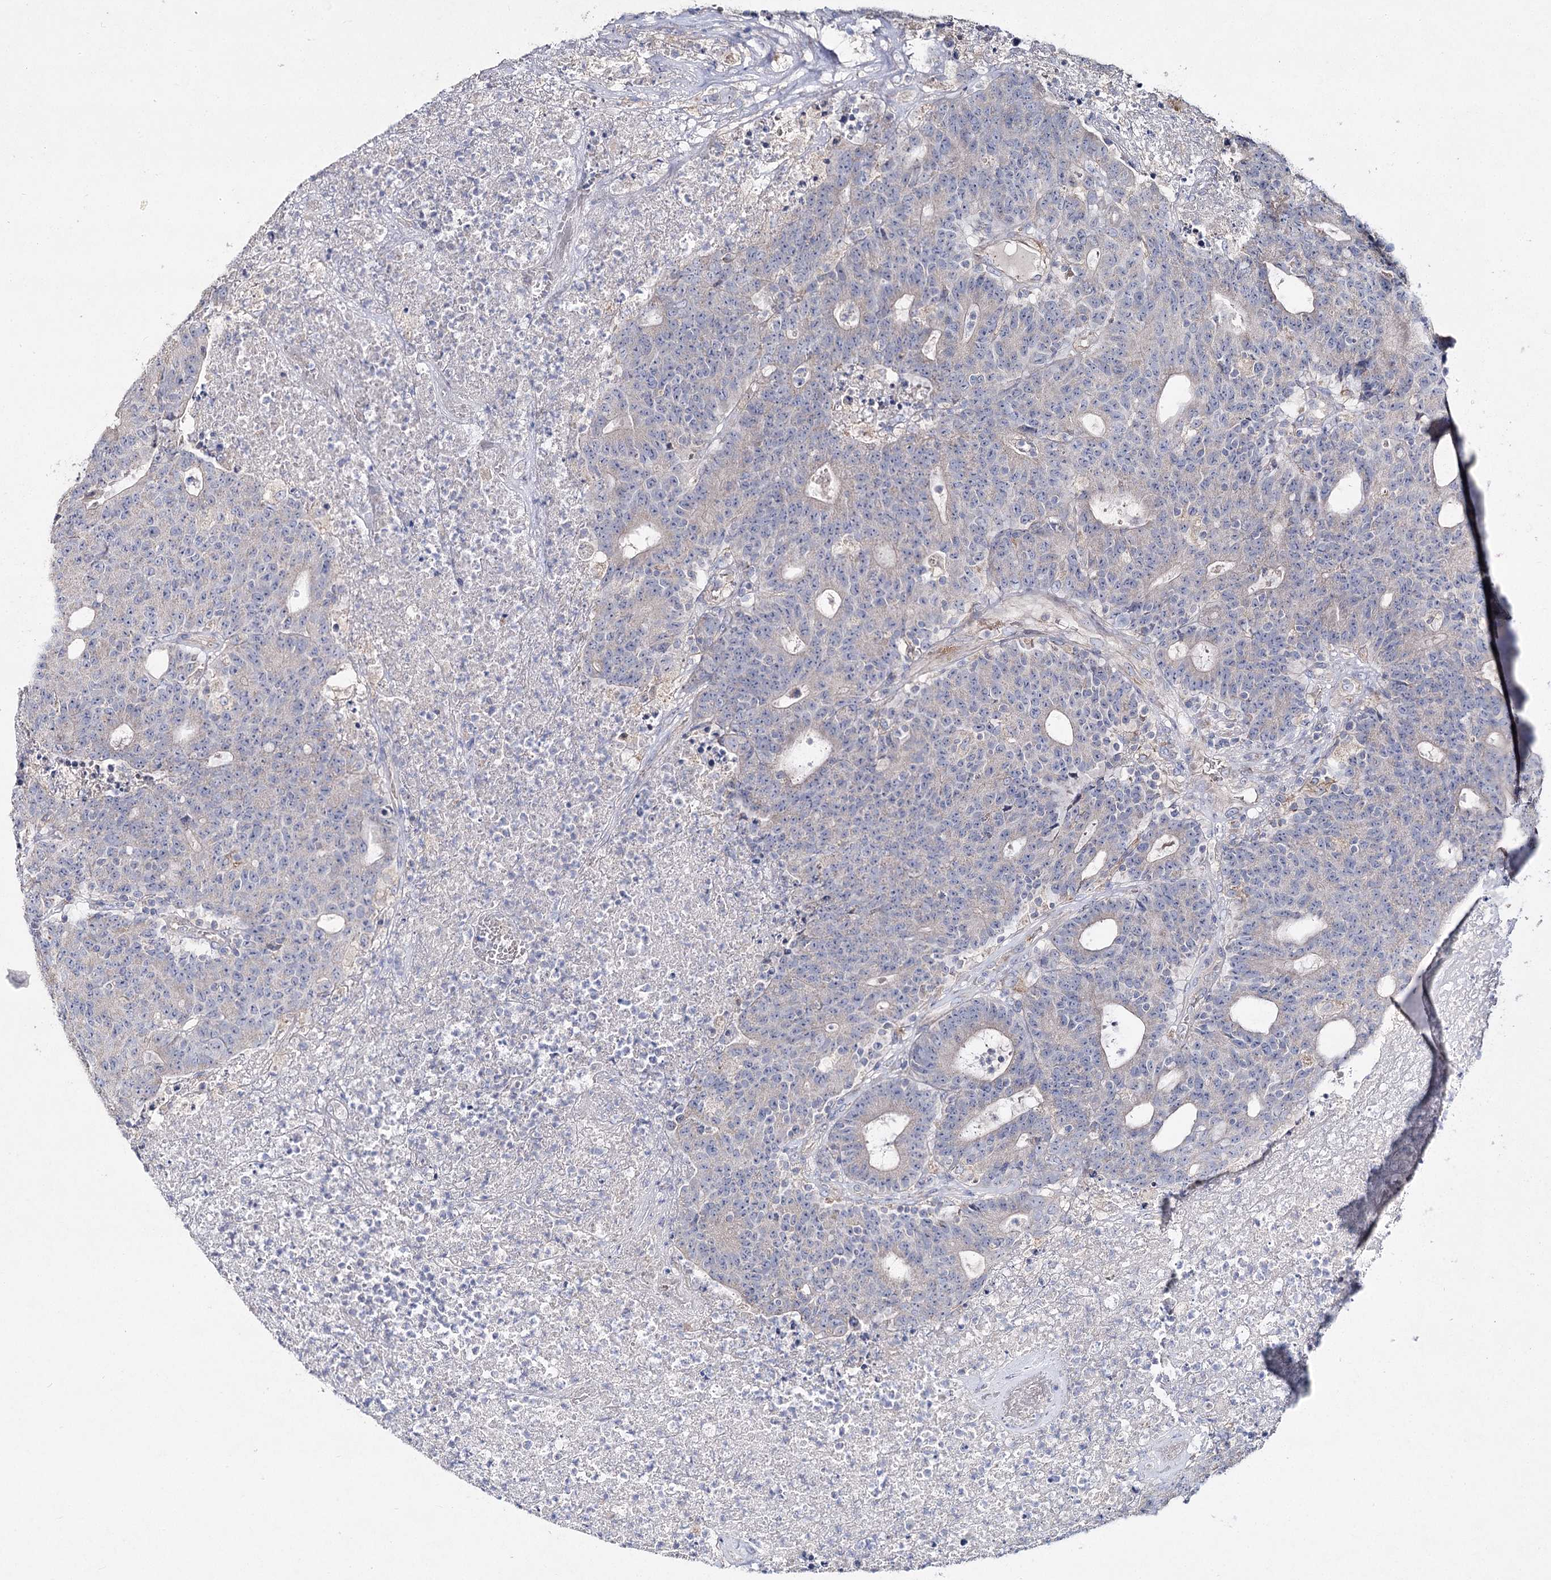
{"staining": {"intensity": "negative", "quantity": "none", "location": "none"}, "tissue": "colorectal cancer", "cell_type": "Tumor cells", "image_type": "cancer", "snomed": [{"axis": "morphology", "description": "Adenocarcinoma, NOS"}, {"axis": "topography", "description": "Colon"}], "caption": "Tumor cells are negative for protein expression in human colorectal cancer (adenocarcinoma).", "gene": "TMEM187", "patient": {"sex": "female", "age": 75}}